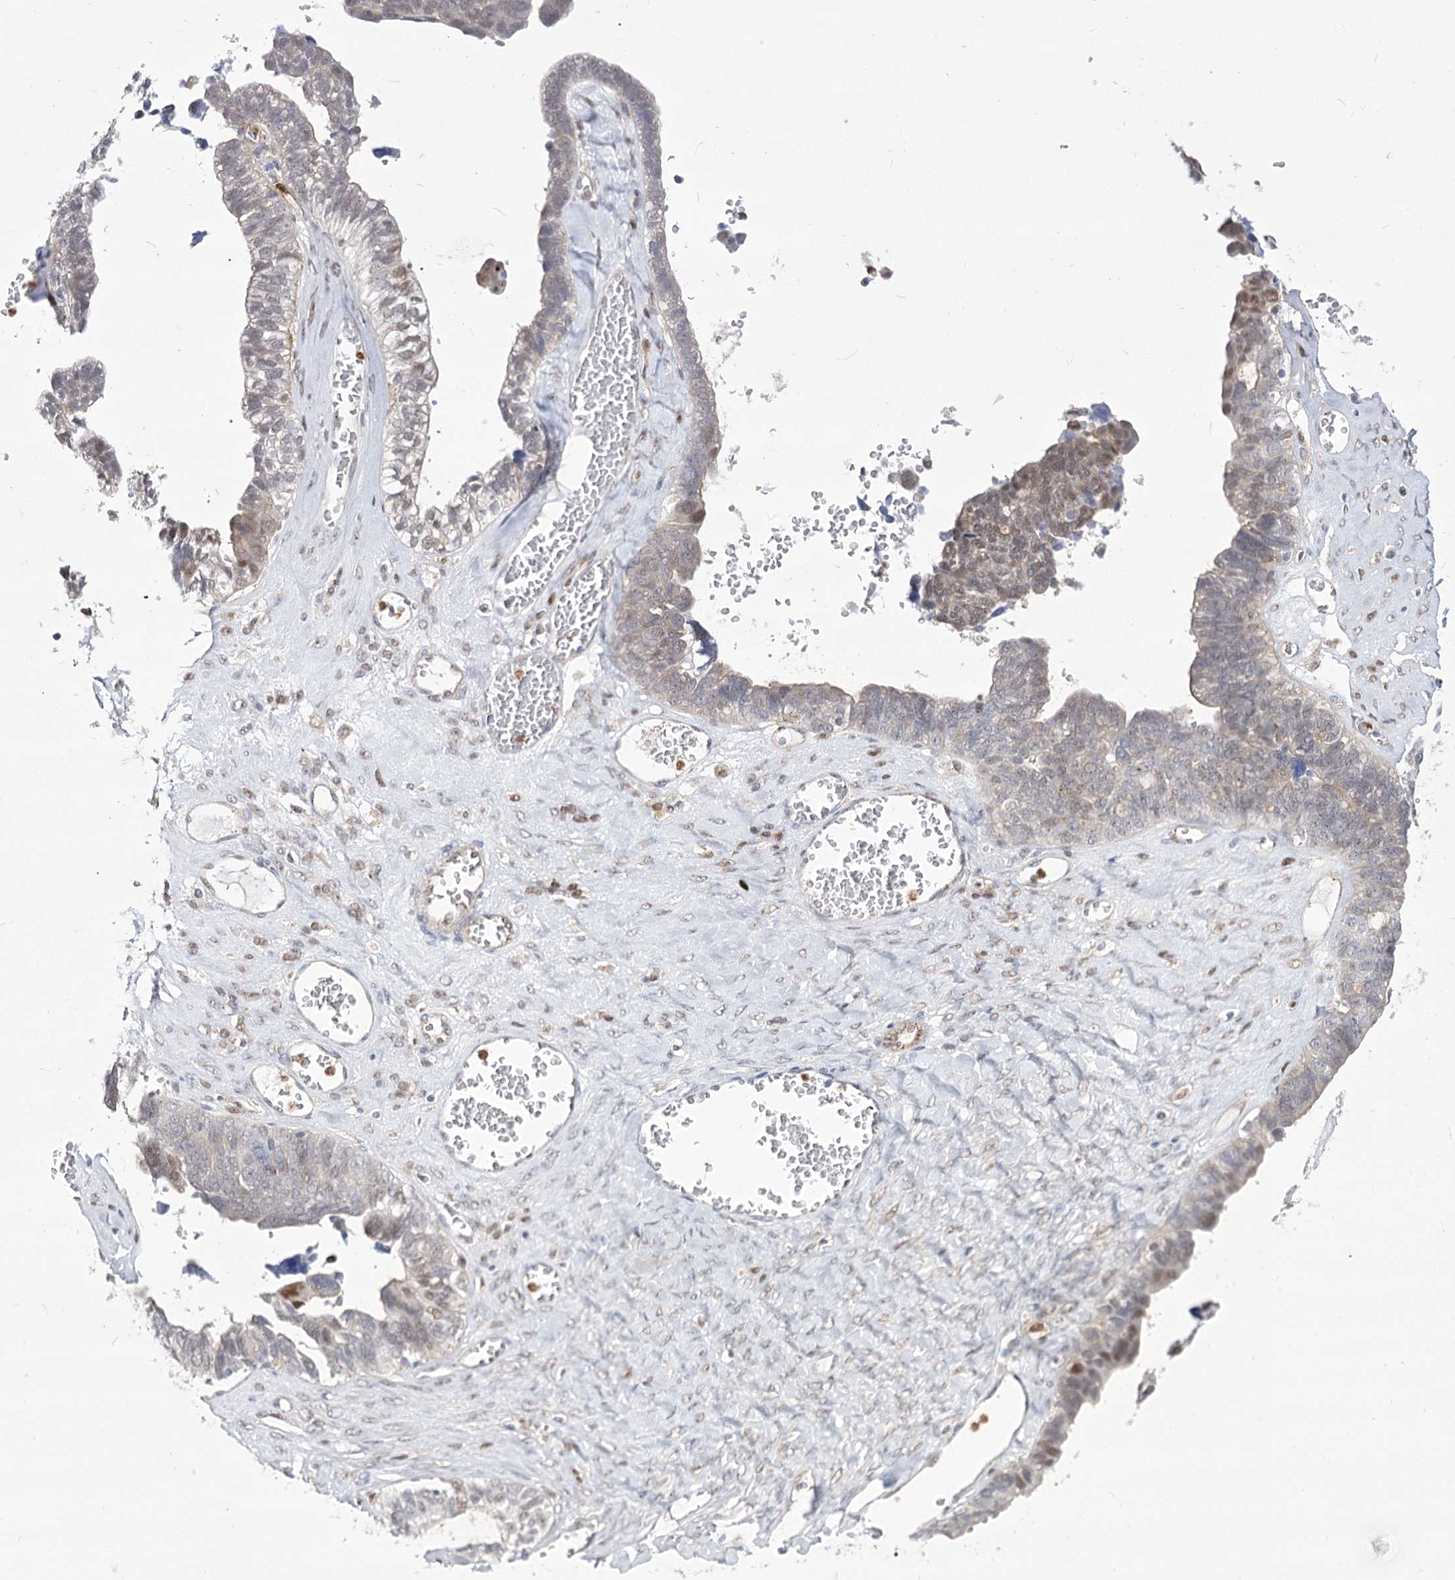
{"staining": {"intensity": "moderate", "quantity": "<25%", "location": "nuclear"}, "tissue": "ovarian cancer", "cell_type": "Tumor cells", "image_type": "cancer", "snomed": [{"axis": "morphology", "description": "Cystadenocarcinoma, serous, NOS"}, {"axis": "topography", "description": "Ovary"}], "caption": "High-magnification brightfield microscopy of ovarian cancer stained with DAB (brown) and counterstained with hematoxylin (blue). tumor cells exhibit moderate nuclear staining is appreciated in about<25% of cells. (Stains: DAB (3,3'-diaminobenzidine) in brown, nuclei in blue, Microscopy: brightfield microscopy at high magnification).", "gene": "SIAE", "patient": {"sex": "female", "age": 79}}